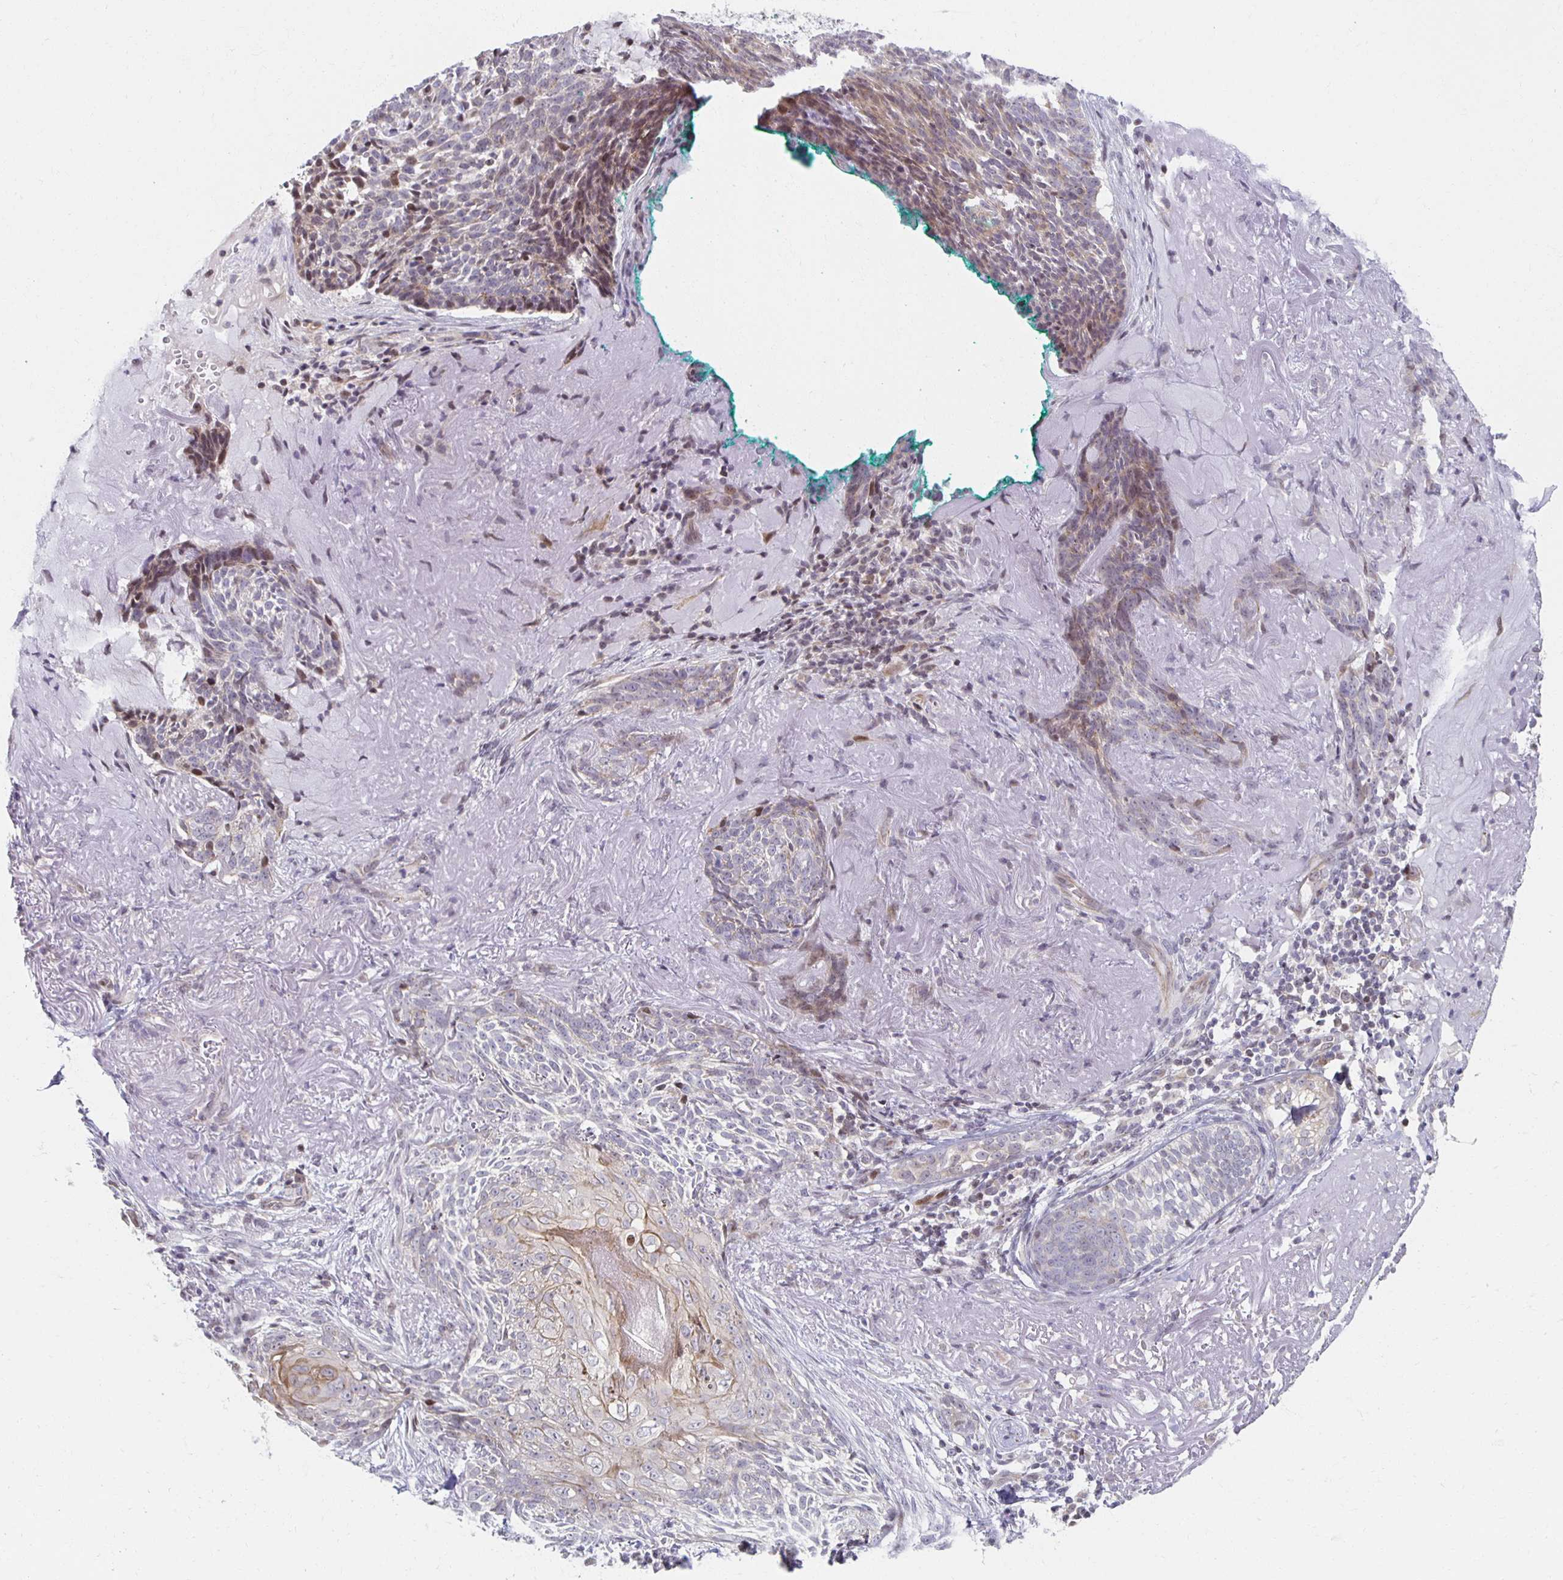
{"staining": {"intensity": "weak", "quantity": "<25%", "location": "cytoplasmic/membranous,nuclear"}, "tissue": "skin cancer", "cell_type": "Tumor cells", "image_type": "cancer", "snomed": [{"axis": "morphology", "description": "Basal cell carcinoma"}, {"axis": "topography", "description": "Skin"}, {"axis": "topography", "description": "Skin of face"}], "caption": "There is no significant positivity in tumor cells of skin cancer (basal cell carcinoma).", "gene": "HCFC1R1", "patient": {"sex": "female", "age": 95}}